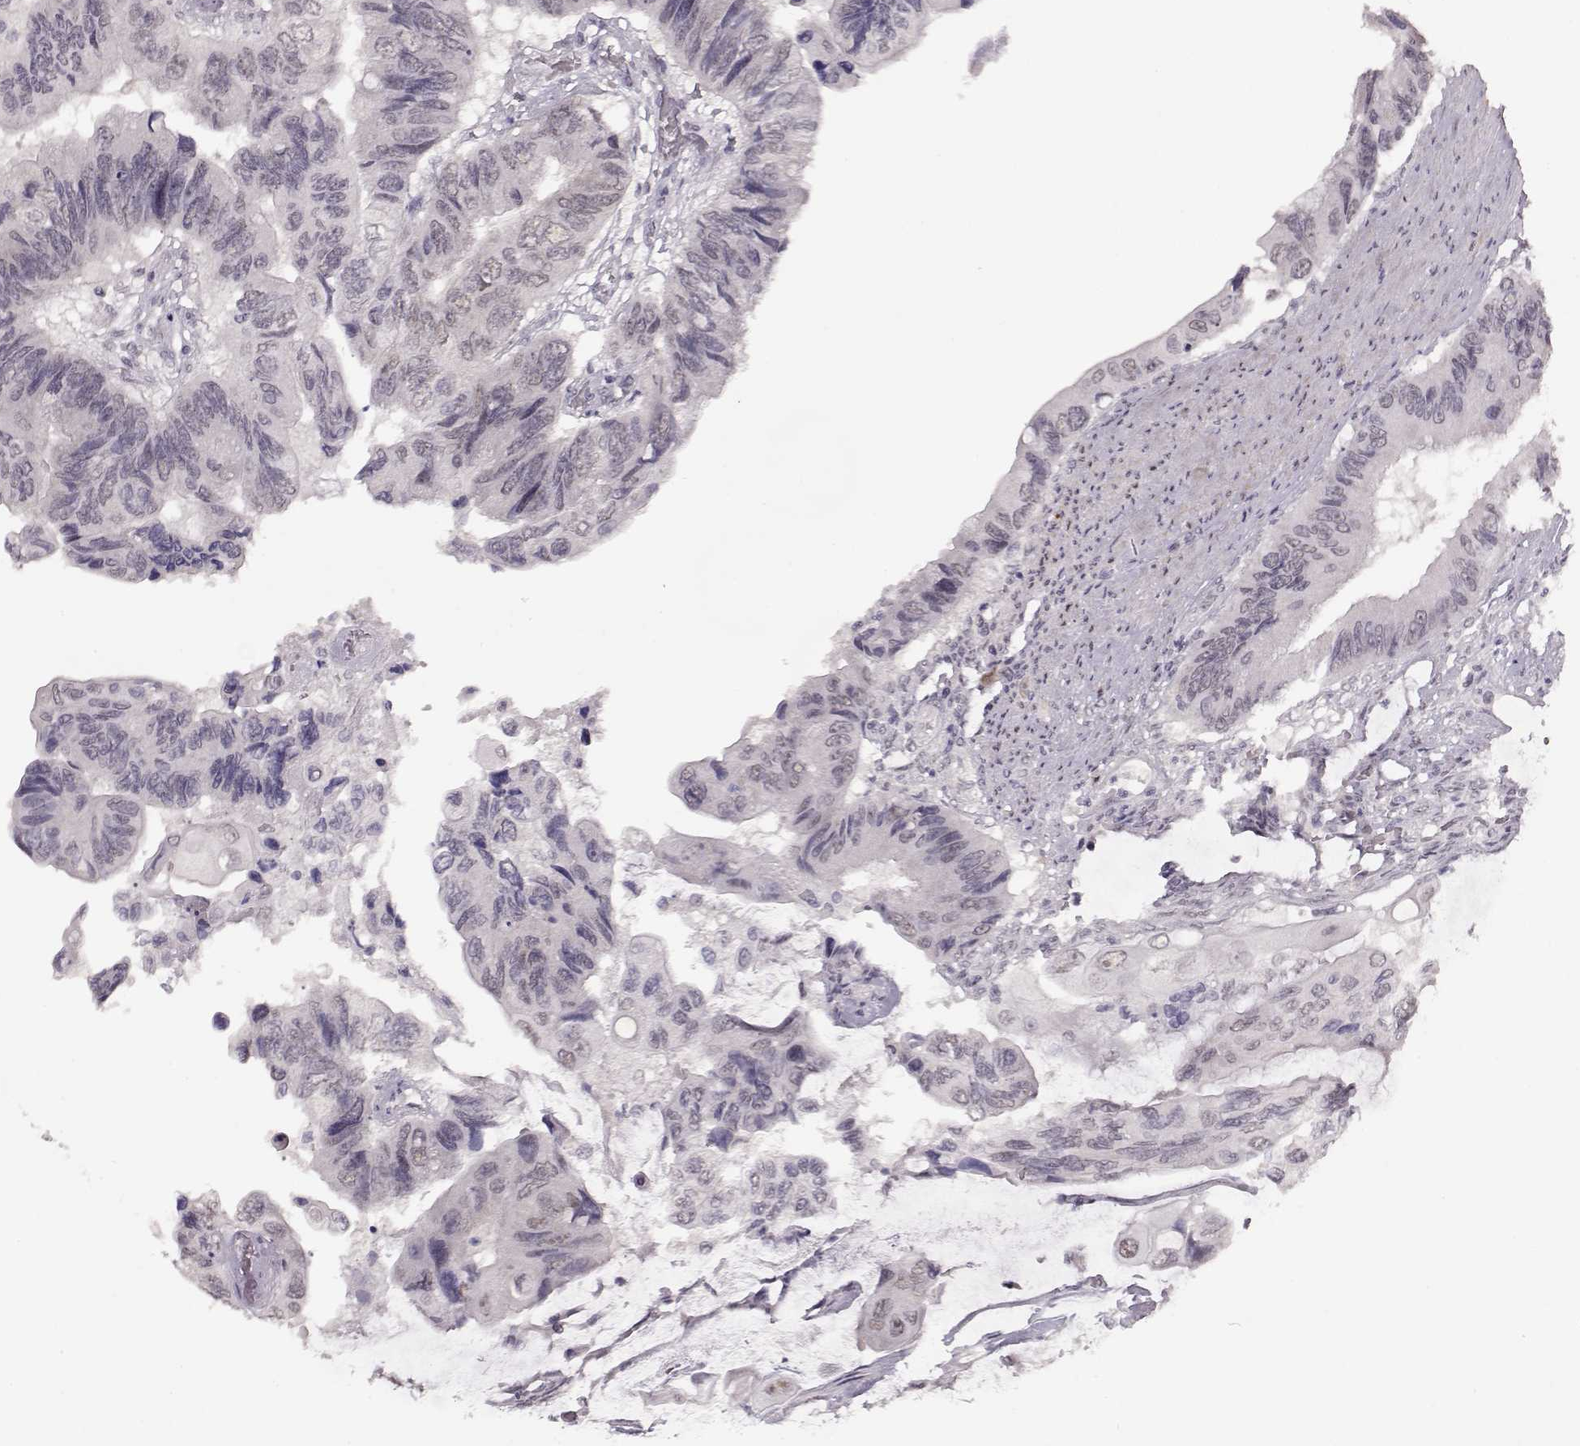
{"staining": {"intensity": "weak", "quantity": "<25%", "location": "nuclear"}, "tissue": "colorectal cancer", "cell_type": "Tumor cells", "image_type": "cancer", "snomed": [{"axis": "morphology", "description": "Adenocarcinoma, NOS"}, {"axis": "topography", "description": "Rectum"}], "caption": "IHC micrograph of neoplastic tissue: human colorectal cancer stained with DAB reveals no significant protein expression in tumor cells.", "gene": "PCP4", "patient": {"sex": "male", "age": 63}}